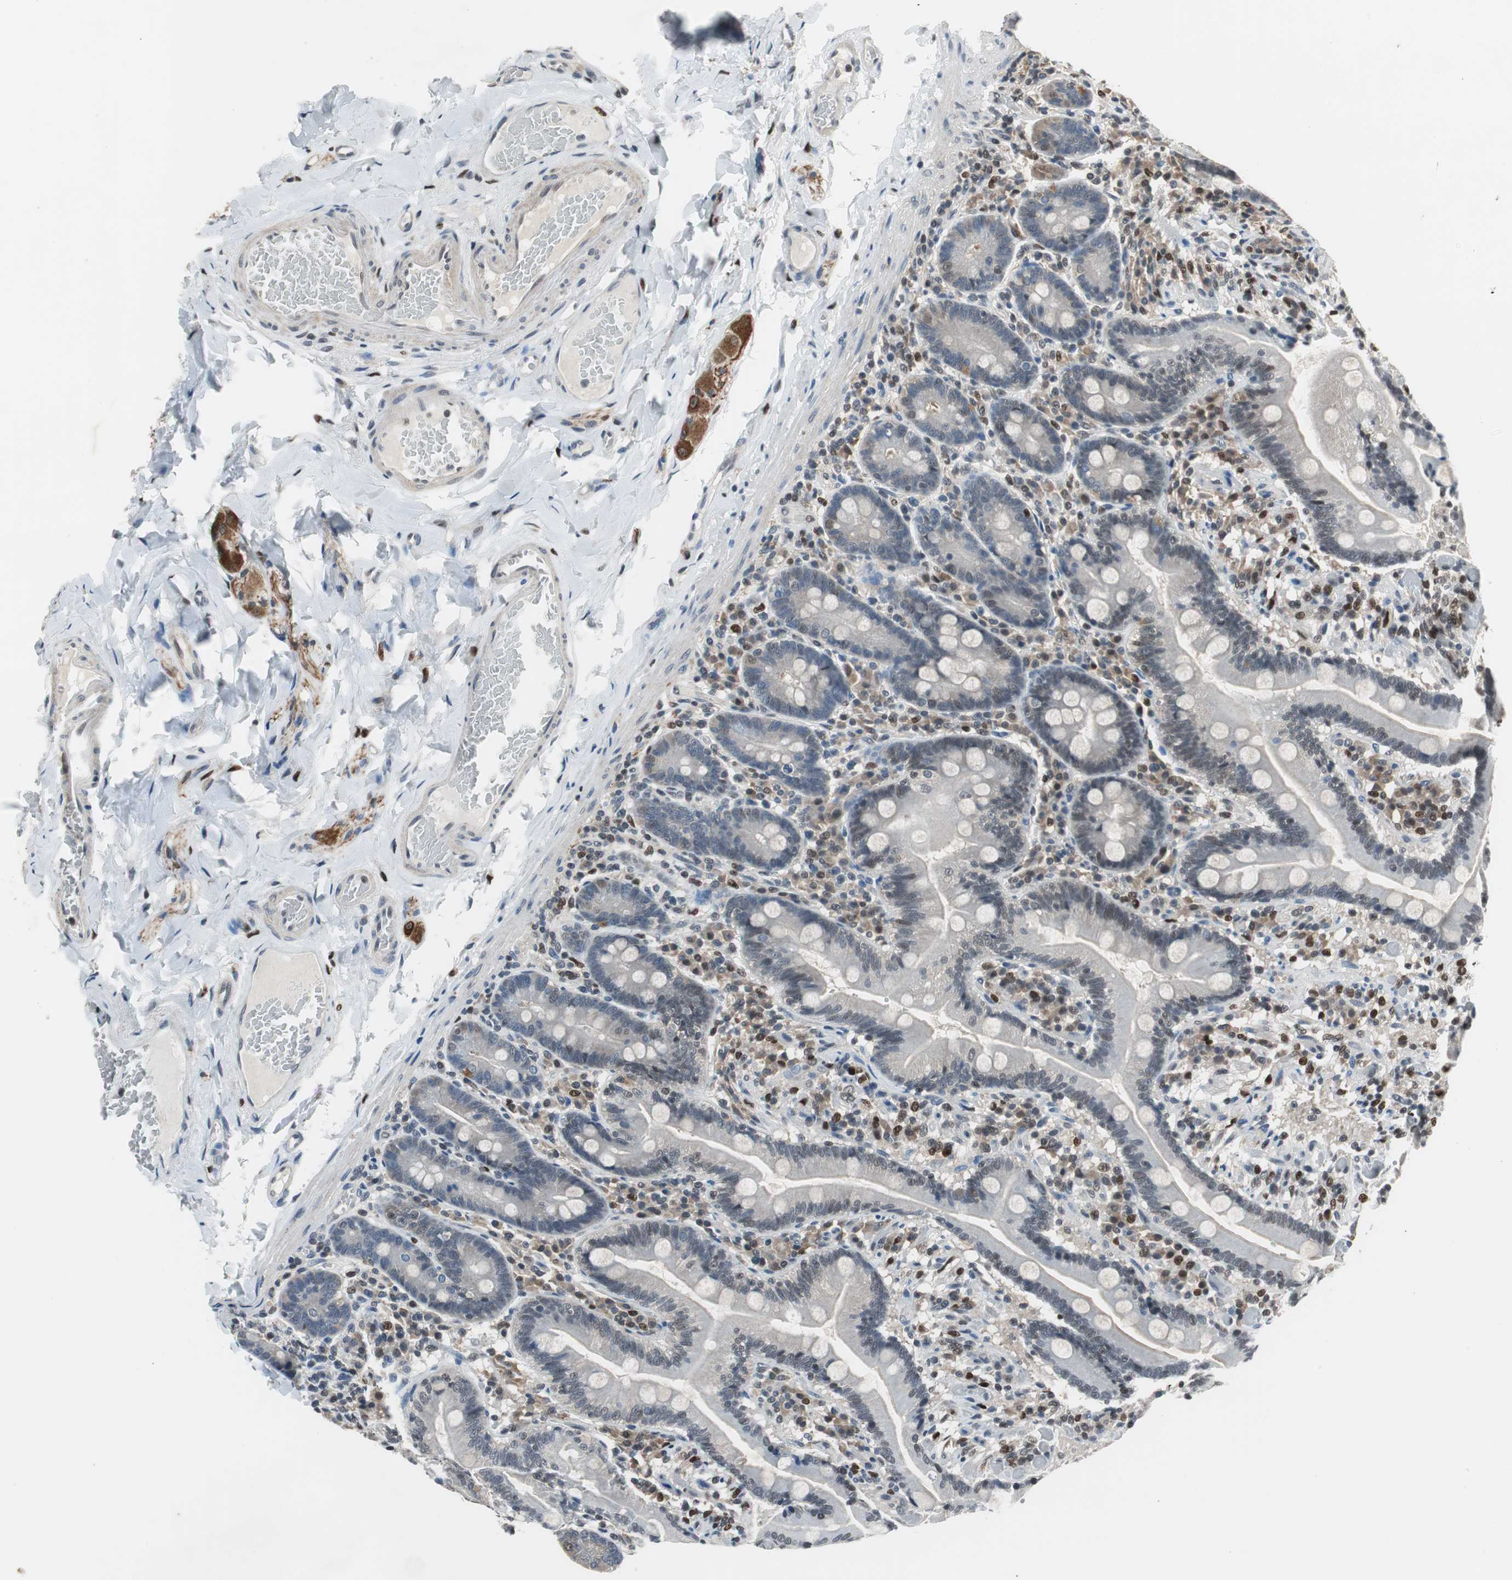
{"staining": {"intensity": "moderate", "quantity": "25%-75%", "location": "cytoplasmic/membranous,nuclear"}, "tissue": "duodenum", "cell_type": "Glandular cells", "image_type": "normal", "snomed": [{"axis": "morphology", "description": "Normal tissue, NOS"}, {"axis": "topography", "description": "Duodenum"}], "caption": "A brown stain labels moderate cytoplasmic/membranous,nuclear expression of a protein in glandular cells of unremarkable duodenum.", "gene": "MAFB", "patient": {"sex": "male", "age": 66}}